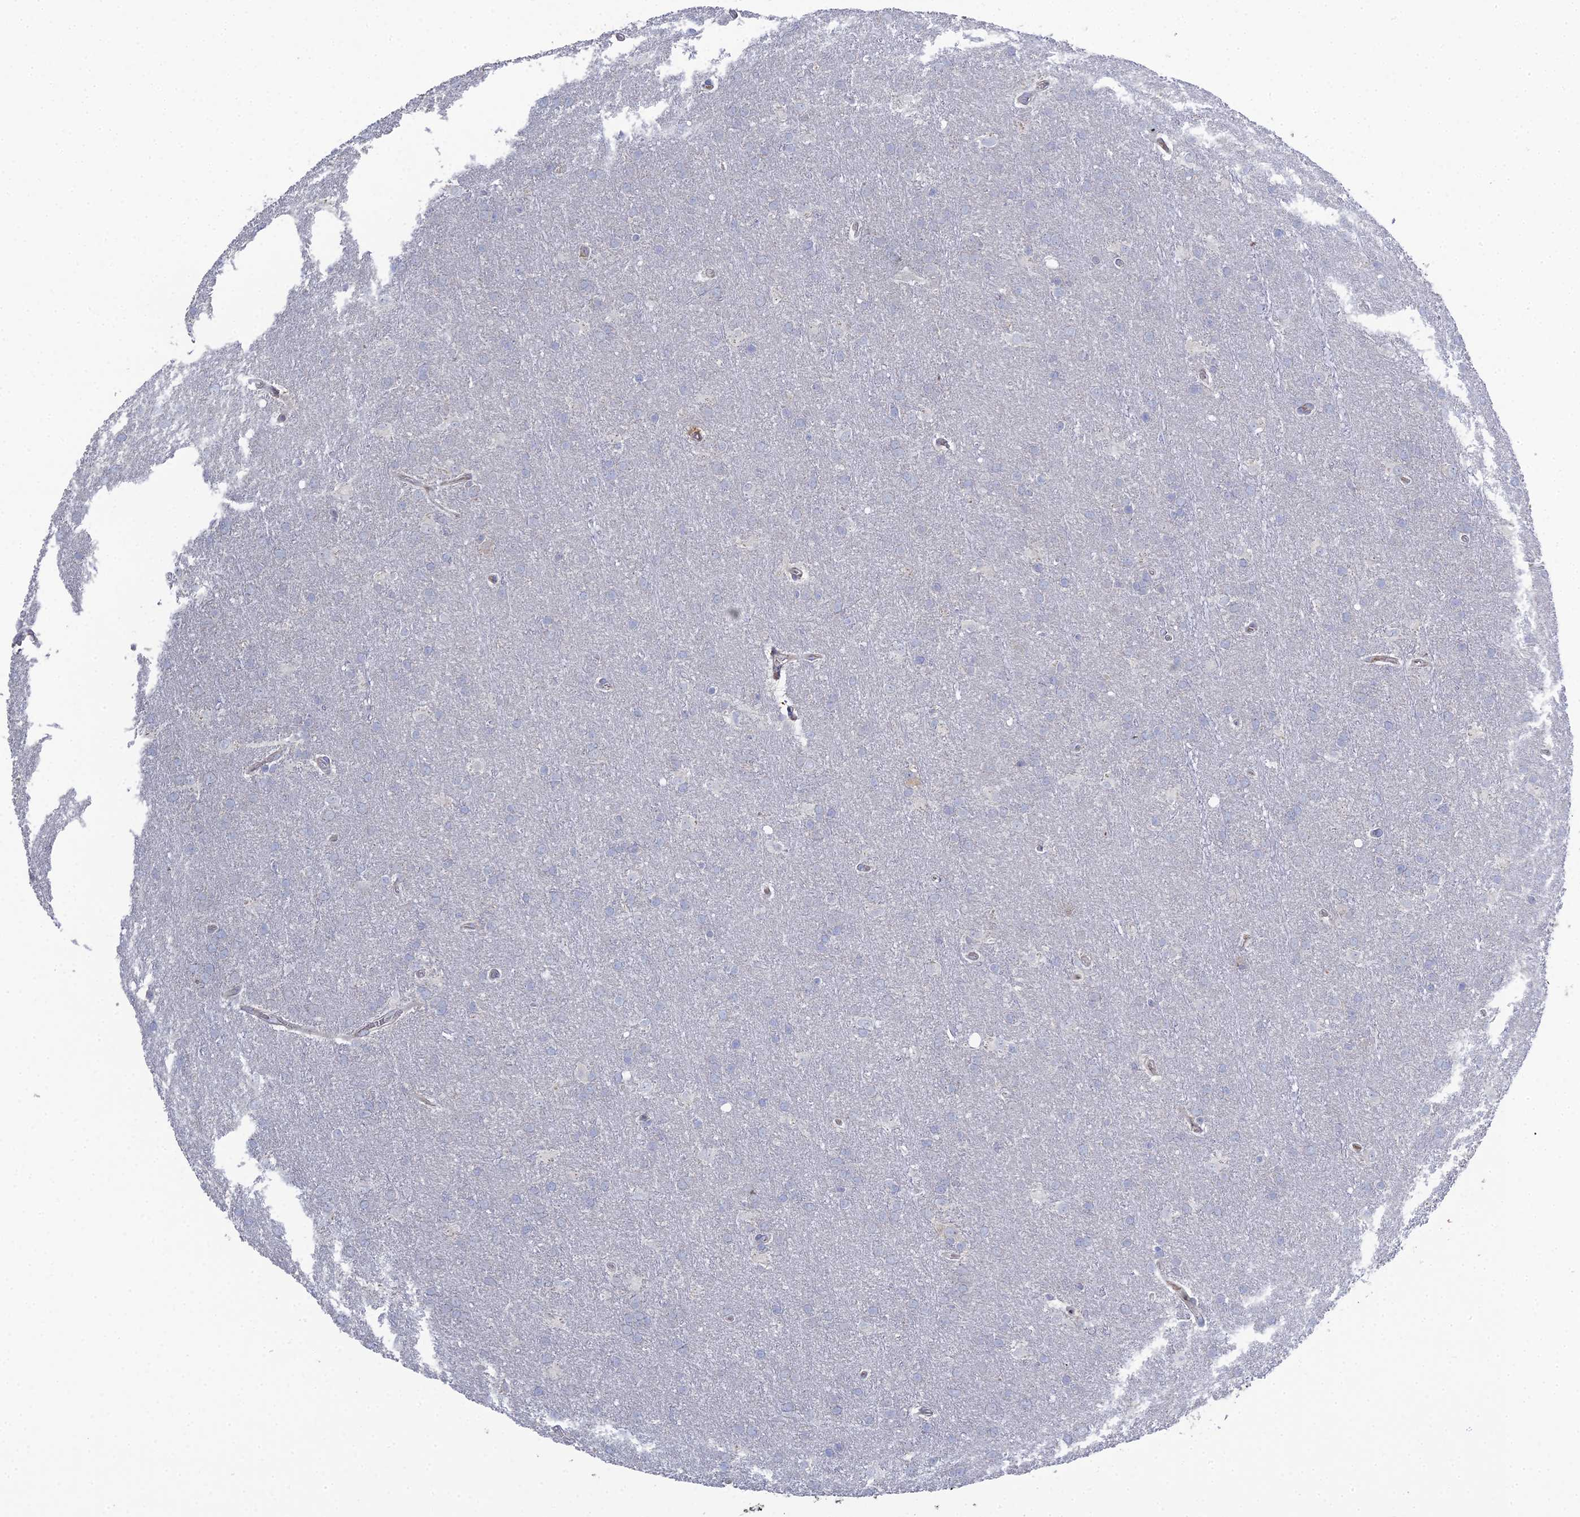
{"staining": {"intensity": "negative", "quantity": "none", "location": "none"}, "tissue": "glioma", "cell_type": "Tumor cells", "image_type": "cancer", "snomed": [{"axis": "morphology", "description": "Glioma, malignant, Low grade"}, {"axis": "topography", "description": "Brain"}], "caption": "Tumor cells show no significant staining in glioma.", "gene": "TRAPPC6A", "patient": {"sex": "female", "age": 32}}